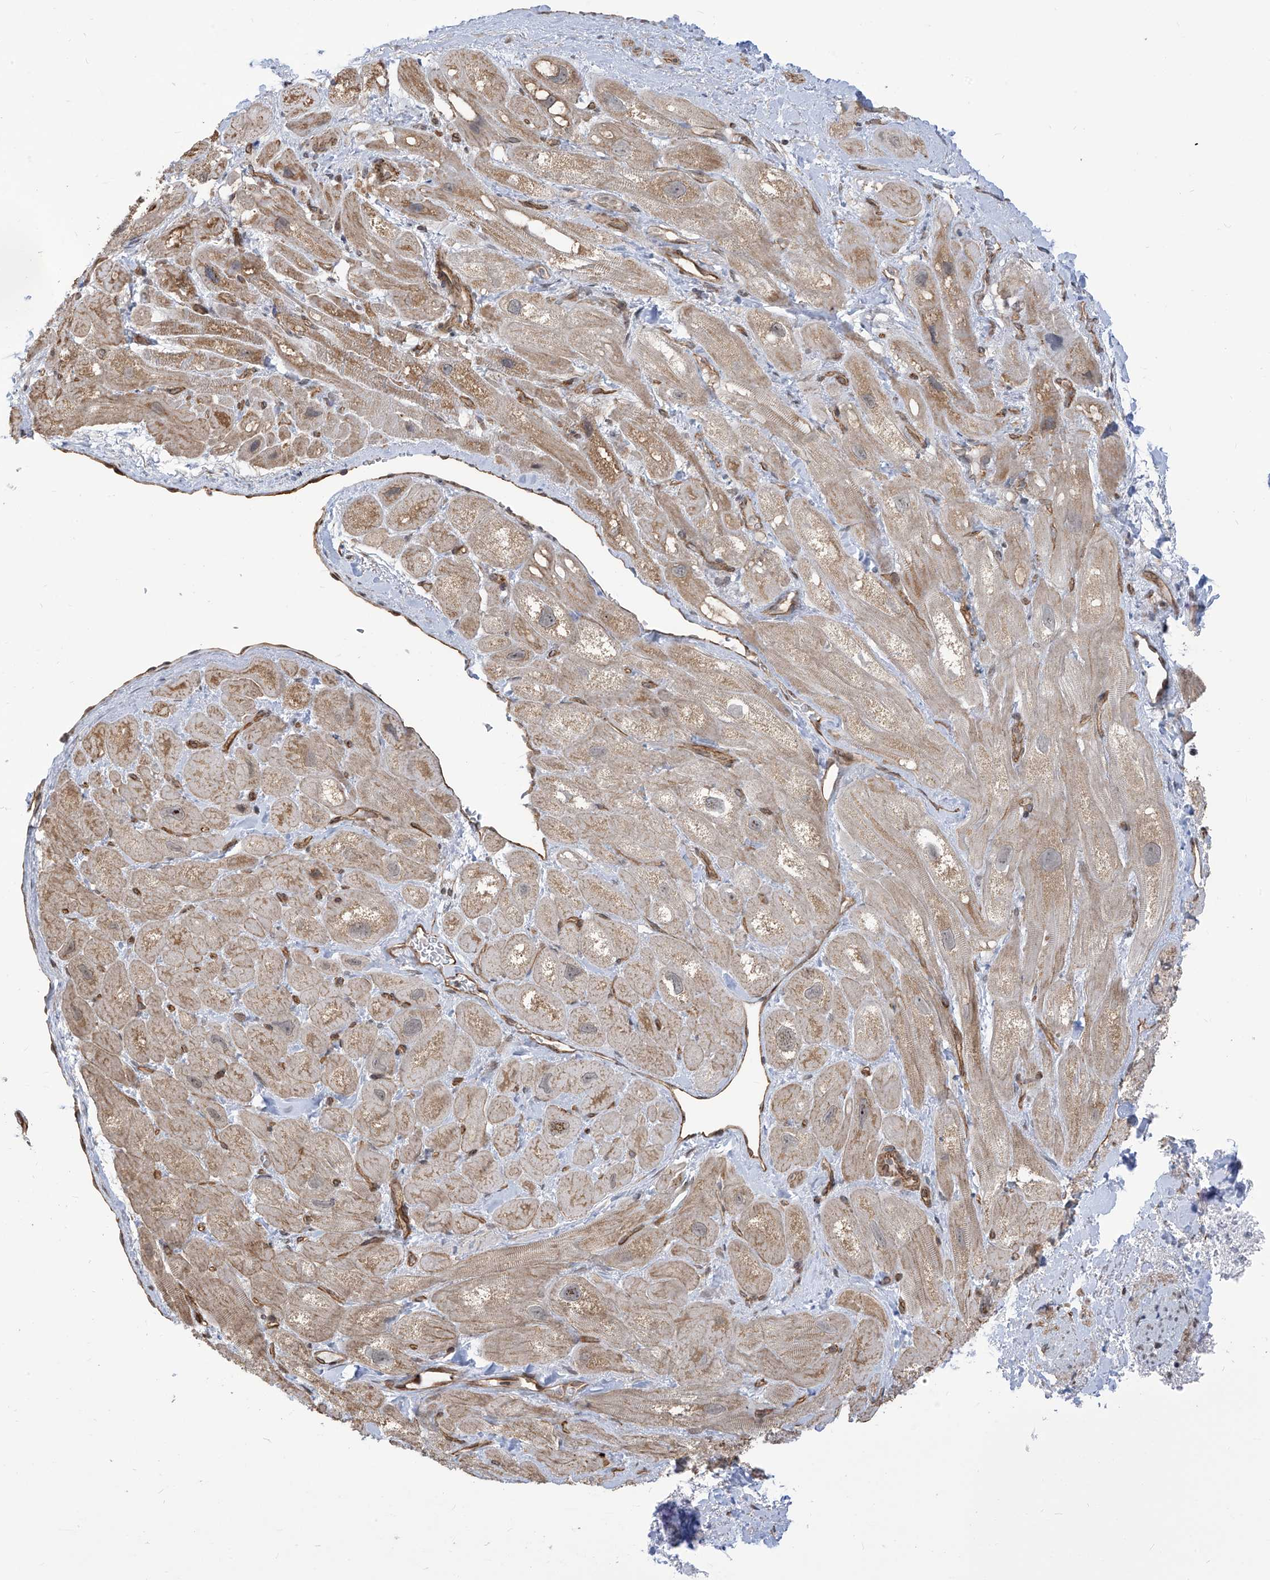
{"staining": {"intensity": "weak", "quantity": "25%-75%", "location": "cytoplasmic/membranous"}, "tissue": "heart muscle", "cell_type": "Cardiomyocytes", "image_type": "normal", "snomed": [{"axis": "morphology", "description": "Normal tissue, NOS"}, {"axis": "topography", "description": "Heart"}], "caption": "IHC micrograph of benign heart muscle stained for a protein (brown), which demonstrates low levels of weak cytoplasmic/membranous expression in about 25%-75% of cardiomyocytes.", "gene": "METAP1D", "patient": {"sex": "male", "age": 49}}